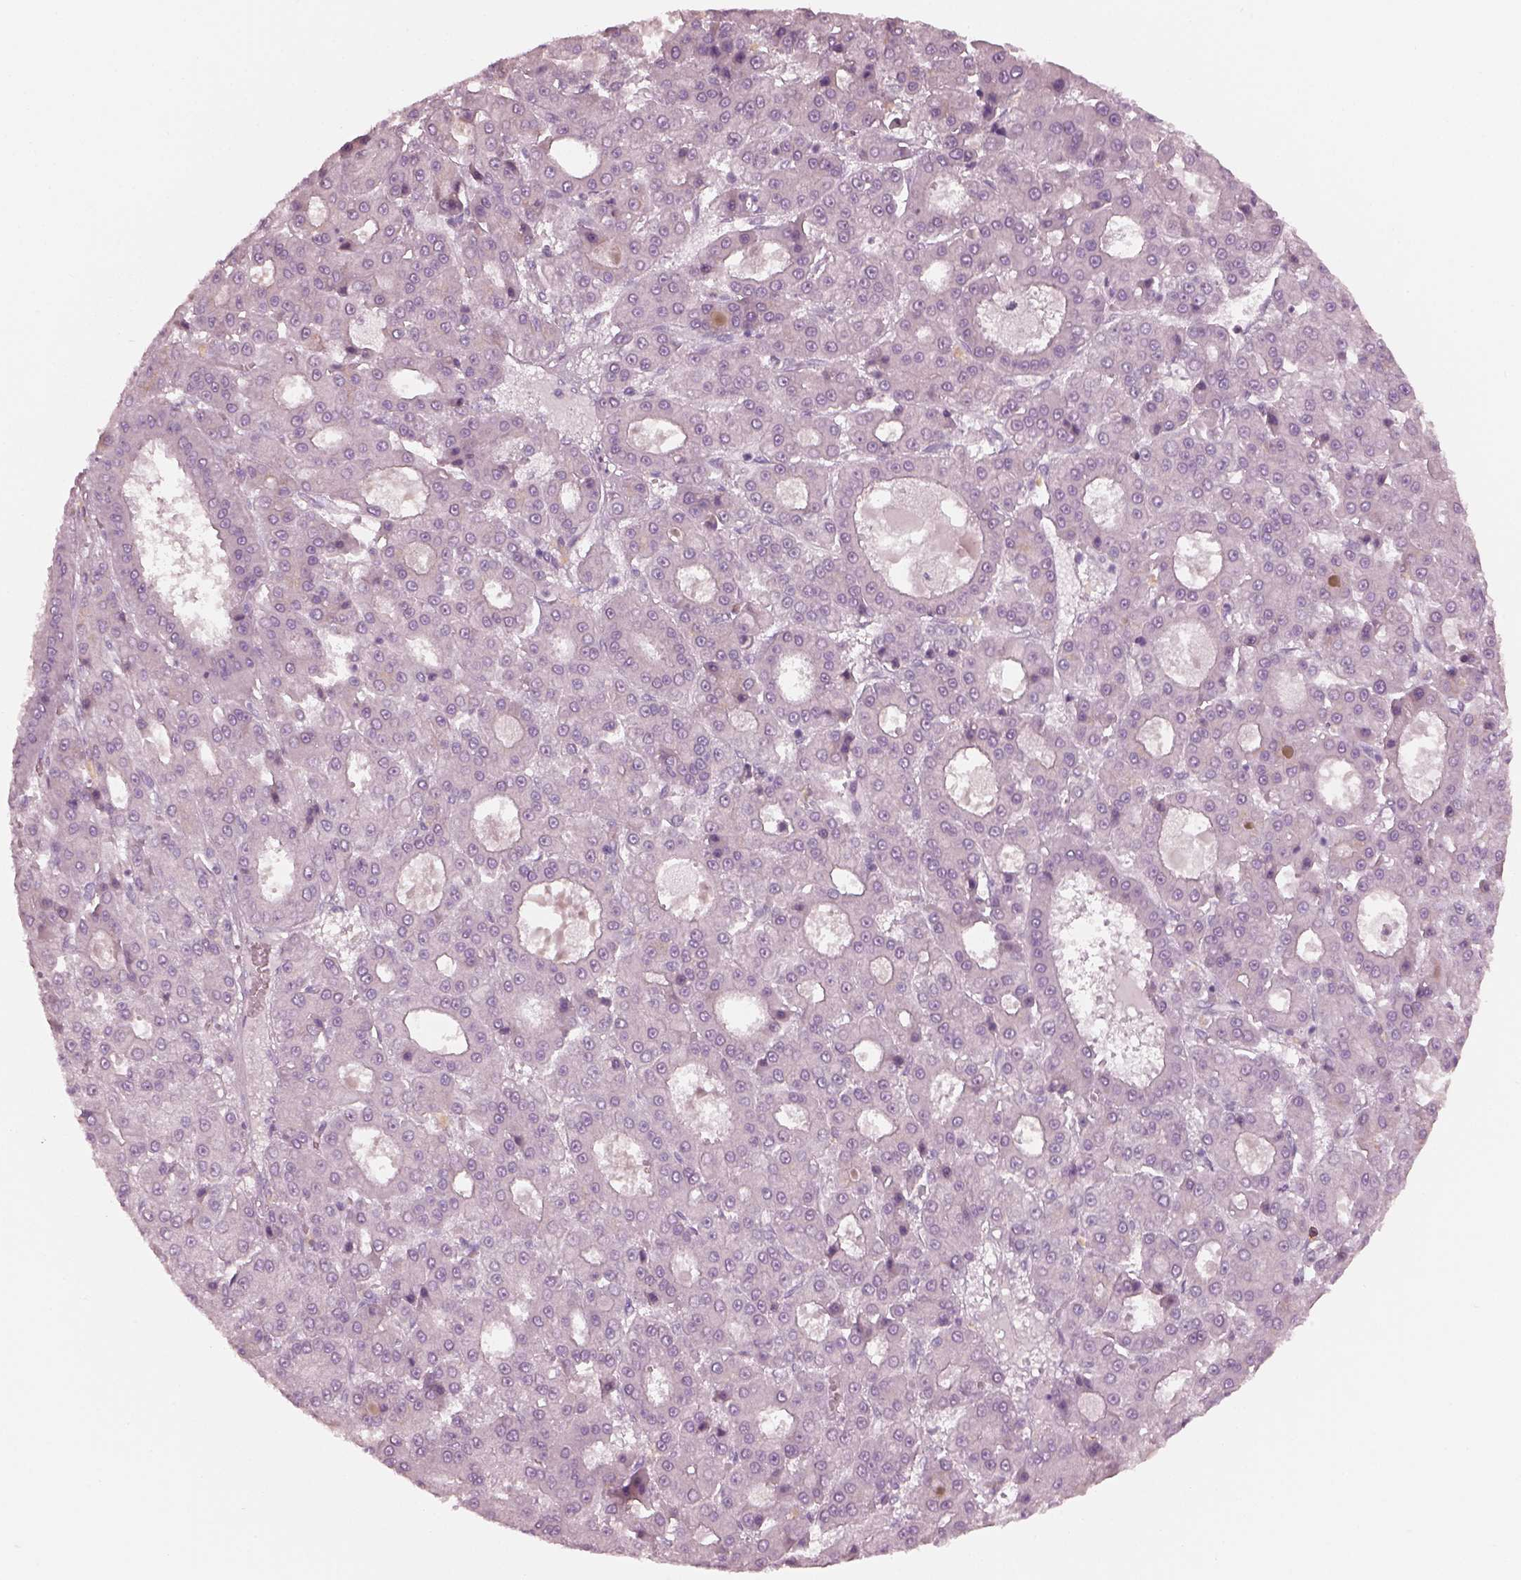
{"staining": {"intensity": "negative", "quantity": "none", "location": "none"}, "tissue": "liver cancer", "cell_type": "Tumor cells", "image_type": "cancer", "snomed": [{"axis": "morphology", "description": "Carcinoma, Hepatocellular, NOS"}, {"axis": "topography", "description": "Liver"}], "caption": "Immunohistochemistry (IHC) of liver cancer demonstrates no staining in tumor cells.", "gene": "RSPH9", "patient": {"sex": "male", "age": 70}}